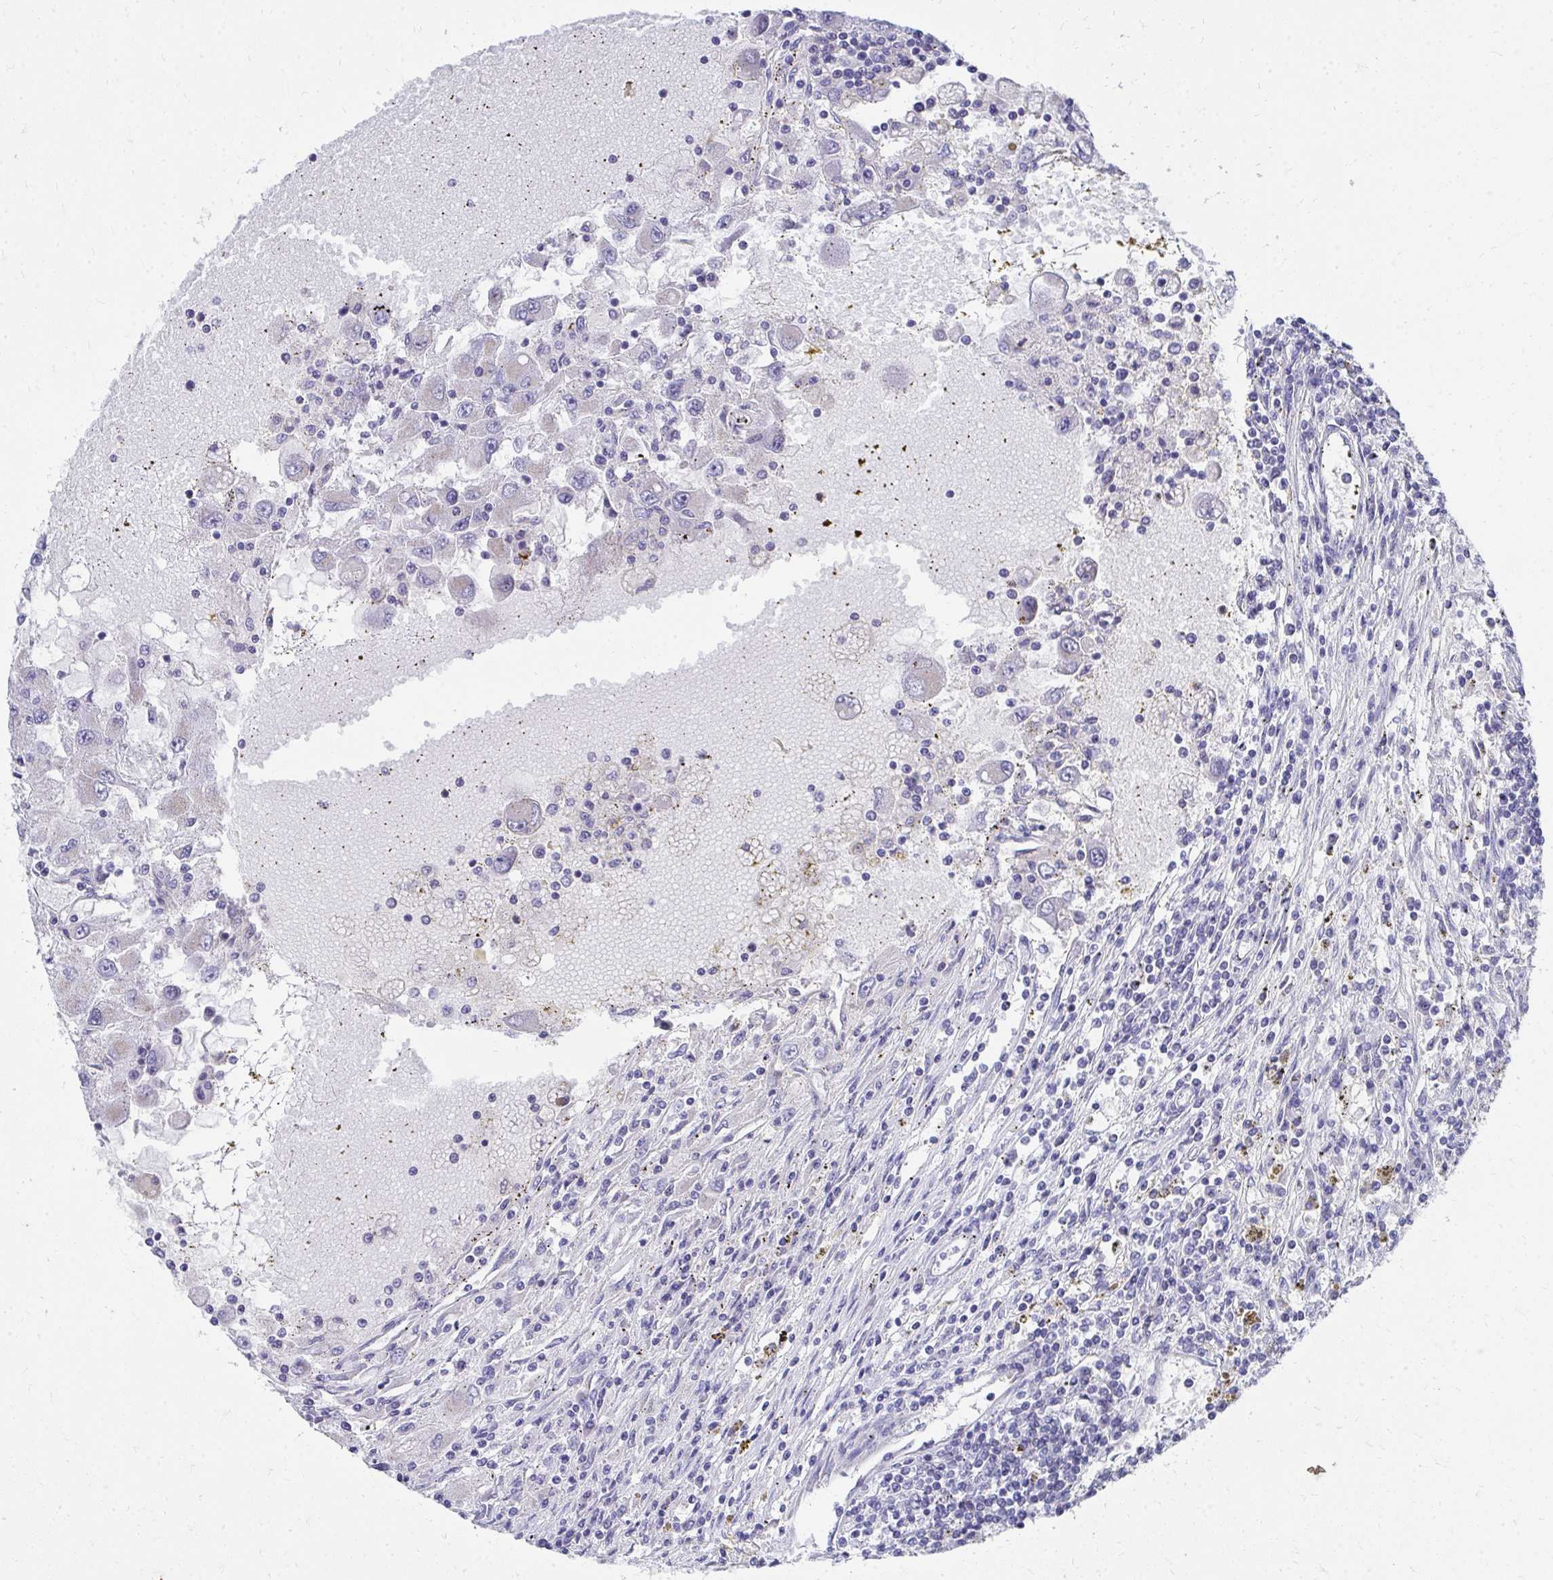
{"staining": {"intensity": "negative", "quantity": "none", "location": "none"}, "tissue": "renal cancer", "cell_type": "Tumor cells", "image_type": "cancer", "snomed": [{"axis": "morphology", "description": "Adenocarcinoma, NOS"}, {"axis": "topography", "description": "Kidney"}], "caption": "DAB (3,3'-diaminobenzidine) immunohistochemical staining of renal adenocarcinoma reveals no significant positivity in tumor cells.", "gene": "TMPRSS2", "patient": {"sex": "female", "age": 67}}